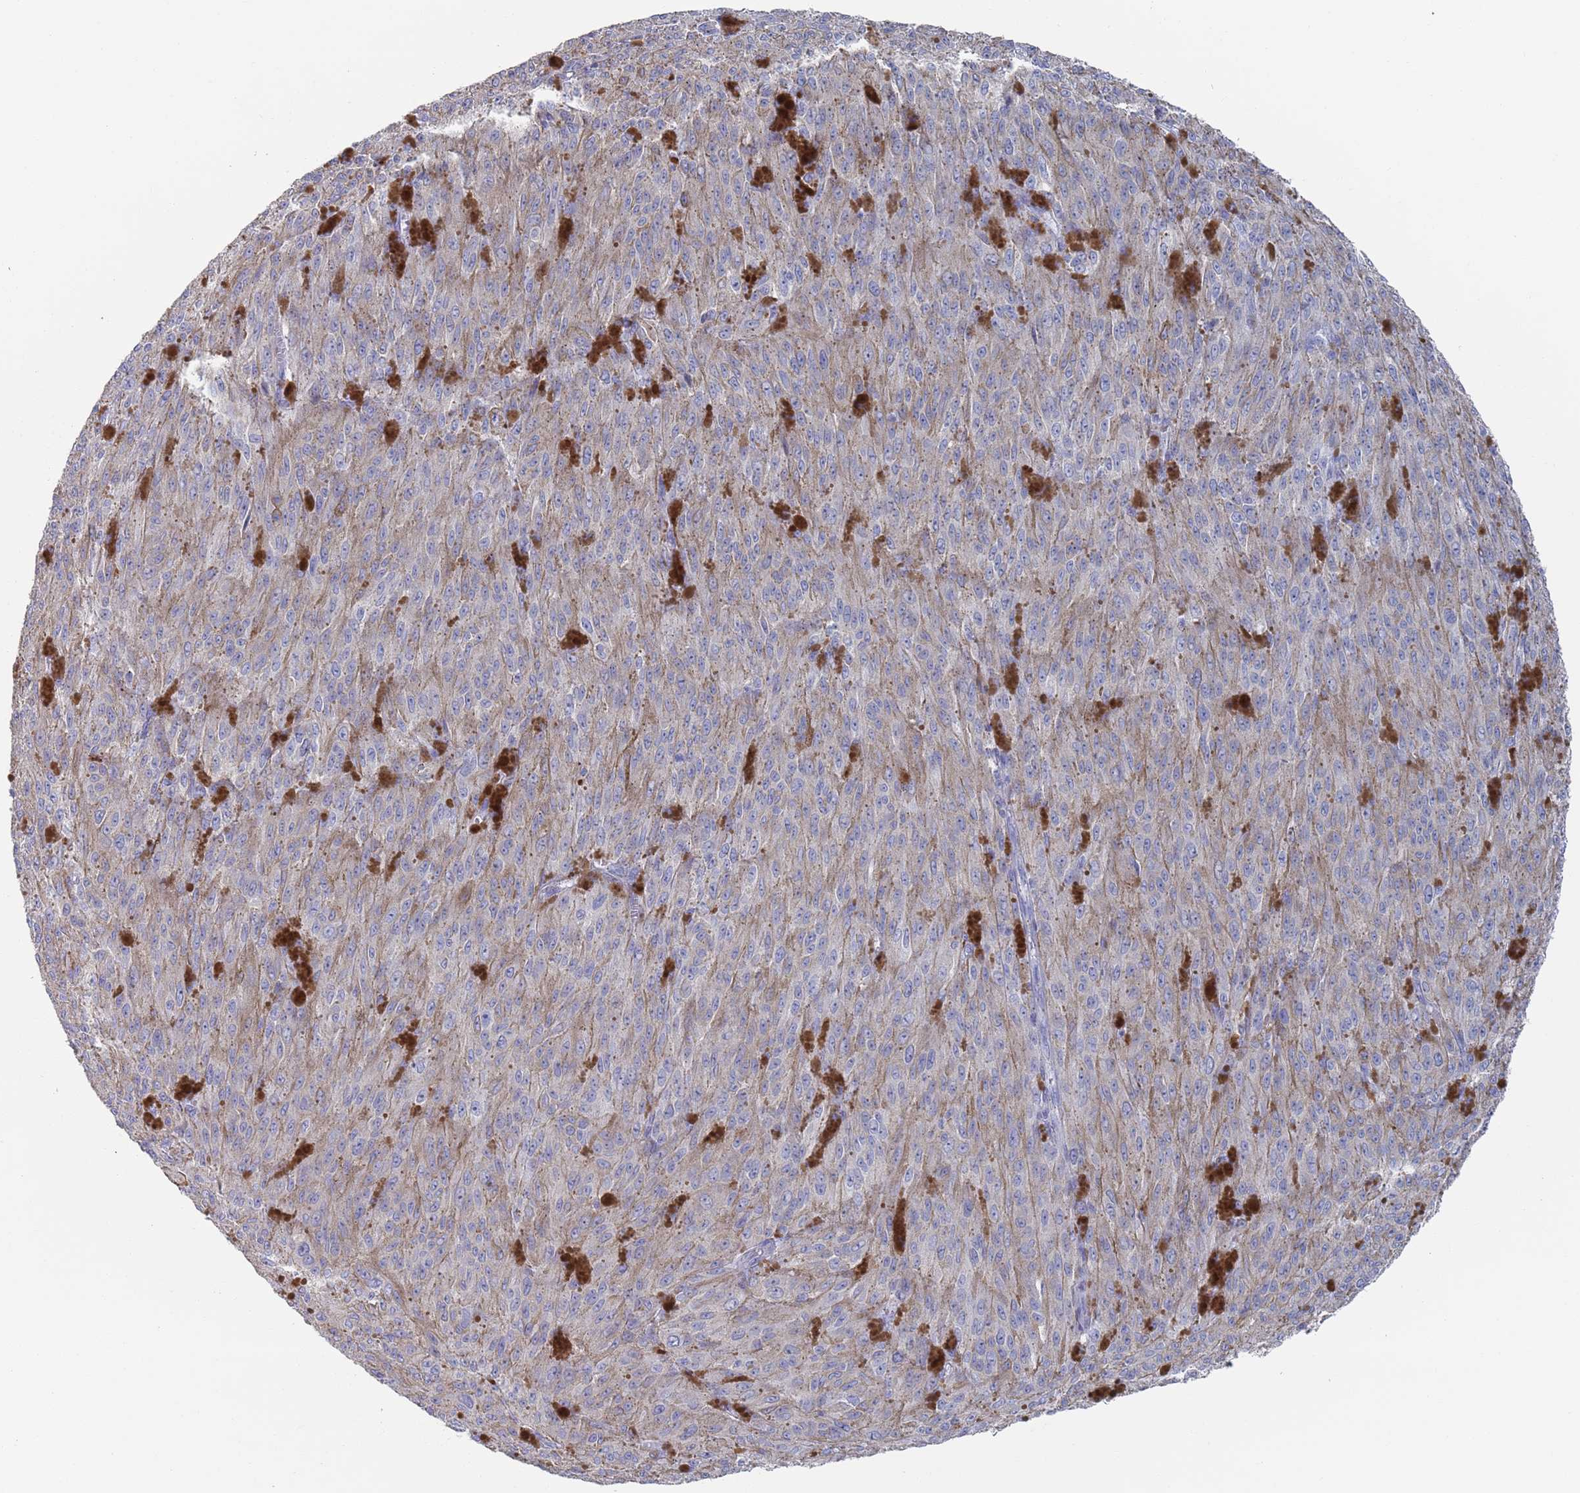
{"staining": {"intensity": "negative", "quantity": "none", "location": "none"}, "tissue": "melanoma", "cell_type": "Tumor cells", "image_type": "cancer", "snomed": [{"axis": "morphology", "description": "Malignant melanoma, NOS"}, {"axis": "topography", "description": "Skin"}], "caption": "Immunohistochemistry image of neoplastic tissue: human malignant melanoma stained with DAB (3,3'-diaminobenzidine) shows no significant protein staining in tumor cells.", "gene": "MAT1A", "patient": {"sex": "female", "age": 52}}